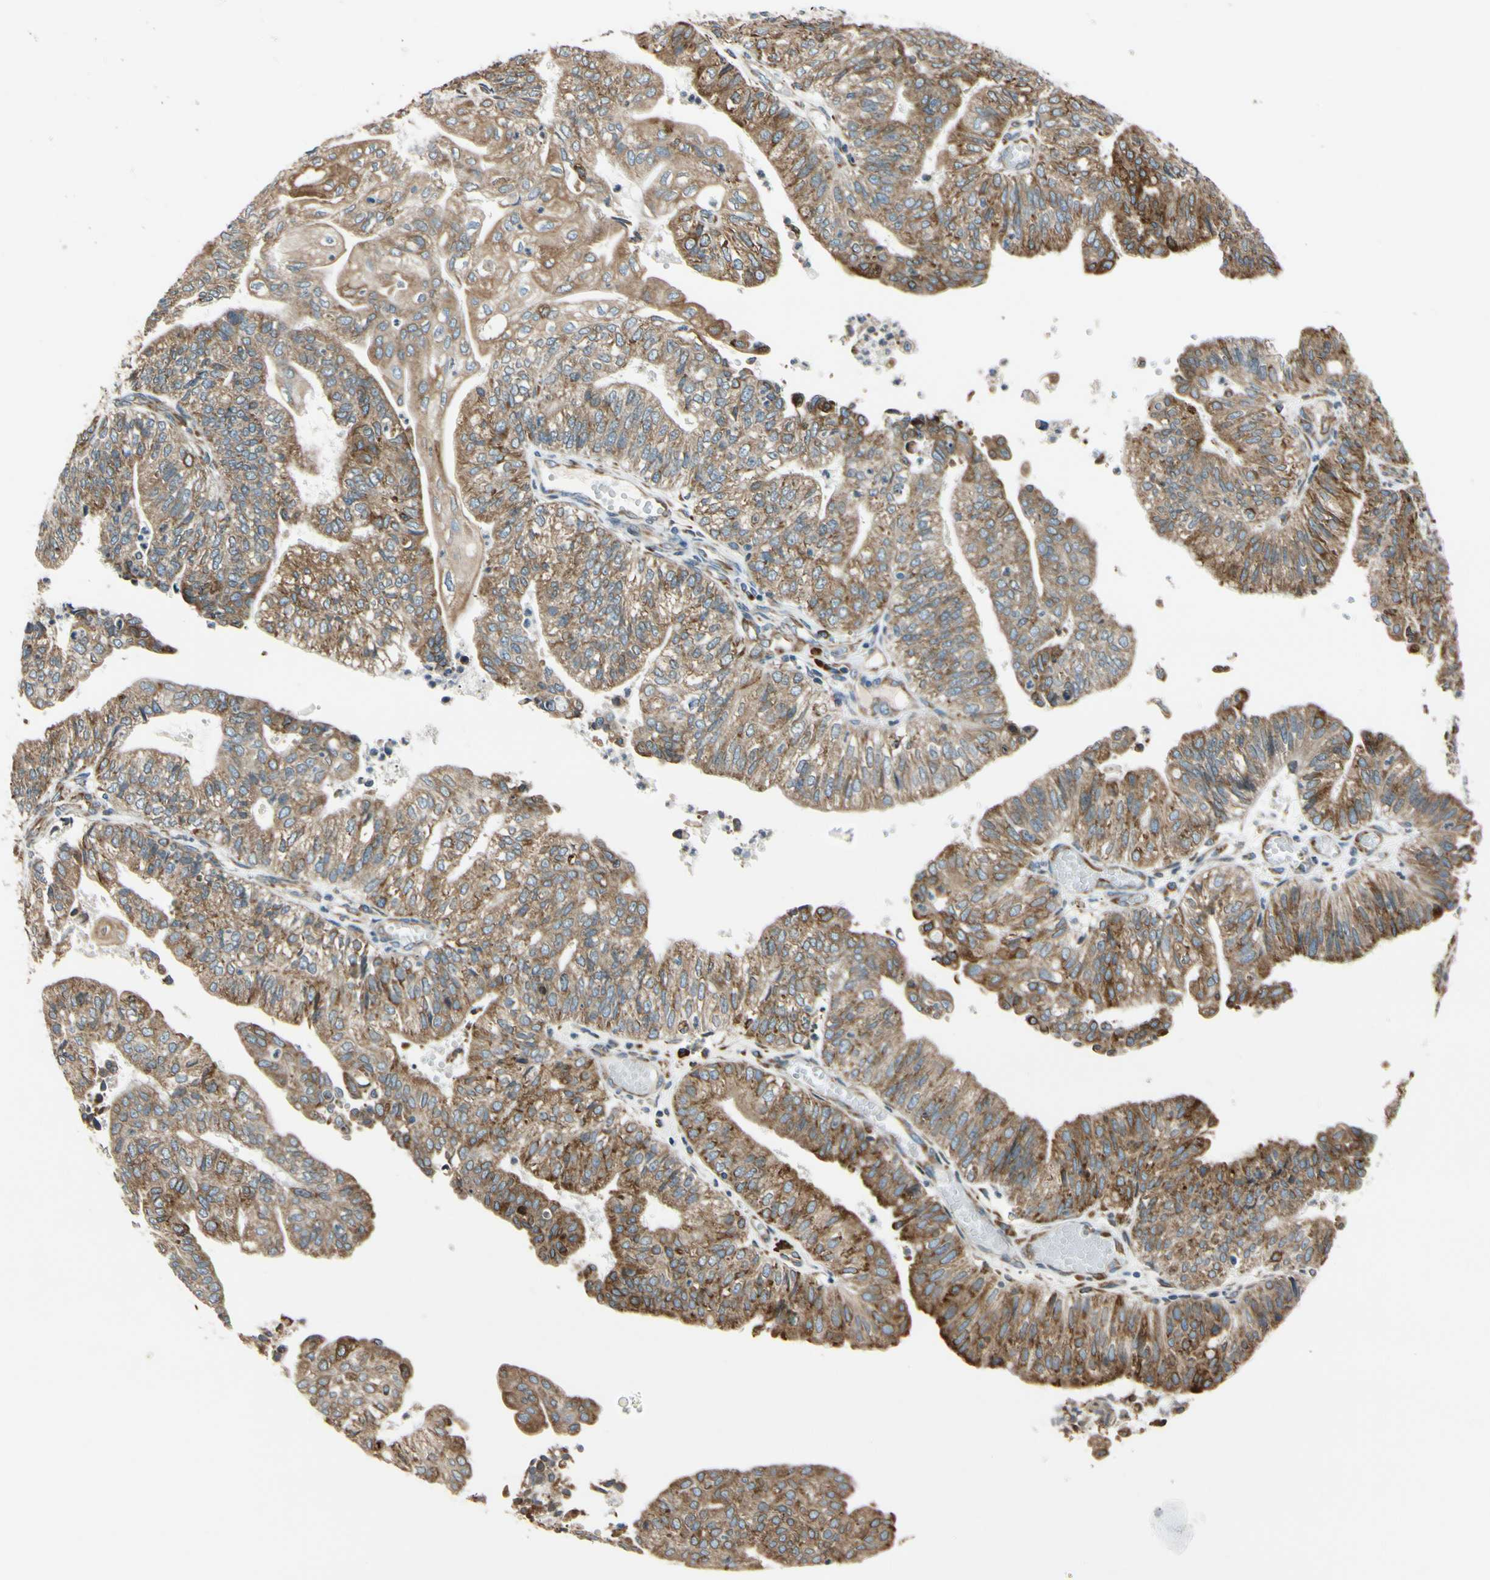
{"staining": {"intensity": "moderate", "quantity": ">75%", "location": "cytoplasmic/membranous"}, "tissue": "endometrial cancer", "cell_type": "Tumor cells", "image_type": "cancer", "snomed": [{"axis": "morphology", "description": "Adenocarcinoma, NOS"}, {"axis": "topography", "description": "Endometrium"}], "caption": "This is an image of IHC staining of endometrial adenocarcinoma, which shows moderate expression in the cytoplasmic/membranous of tumor cells.", "gene": "RPN2", "patient": {"sex": "female", "age": 59}}